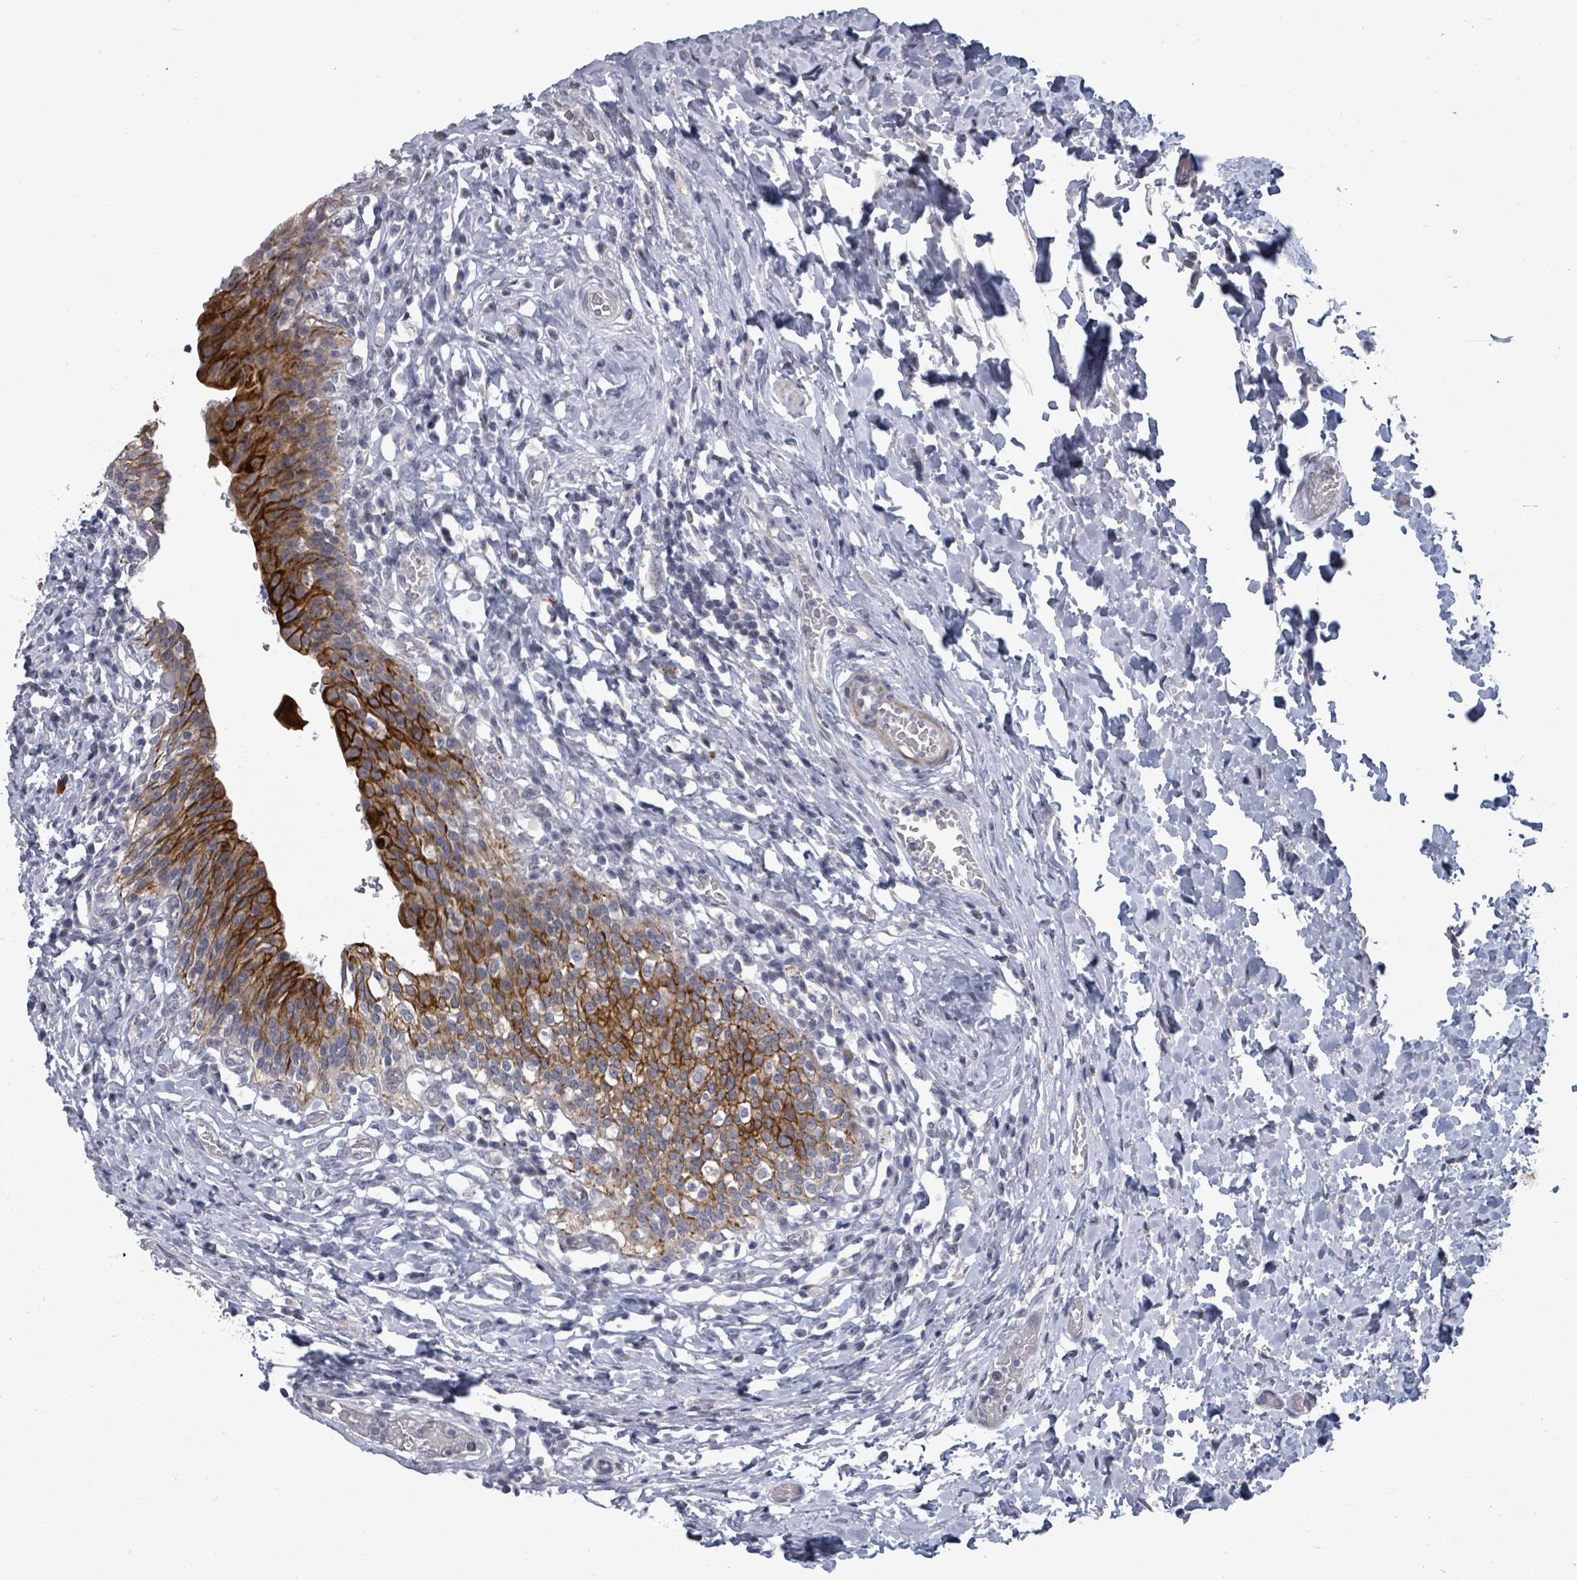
{"staining": {"intensity": "strong", "quantity": "25%-75%", "location": "cytoplasmic/membranous"}, "tissue": "urinary bladder", "cell_type": "Urothelial cells", "image_type": "normal", "snomed": [{"axis": "morphology", "description": "Normal tissue, NOS"}, {"axis": "morphology", "description": "Inflammation, NOS"}, {"axis": "topography", "description": "Urinary bladder"}], "caption": "Urinary bladder stained with DAB (3,3'-diaminobenzidine) IHC exhibits high levels of strong cytoplasmic/membranous staining in about 25%-75% of urothelial cells.", "gene": "PTPN20", "patient": {"sex": "male", "age": 64}}